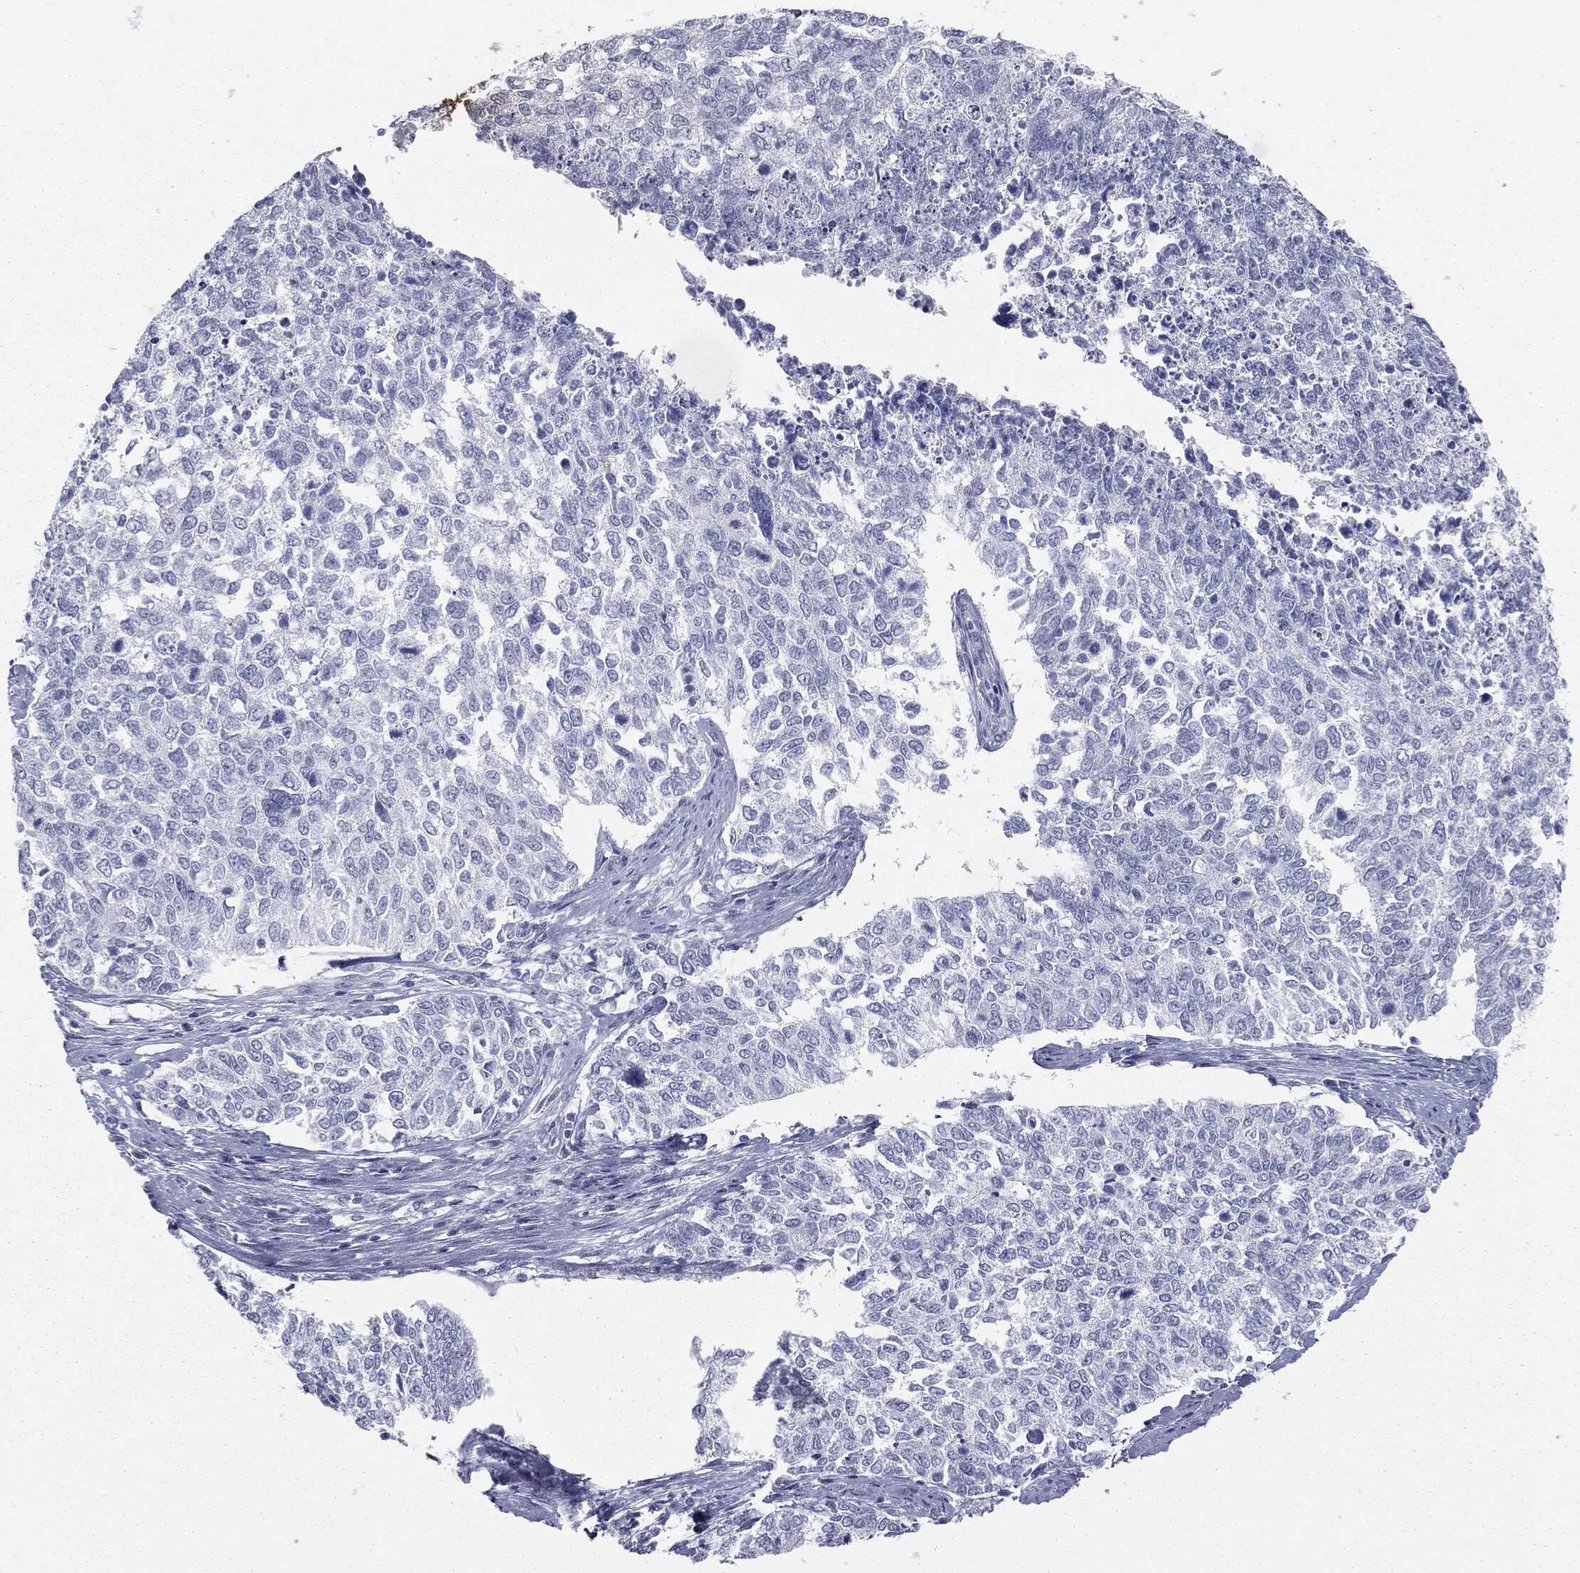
{"staining": {"intensity": "negative", "quantity": "none", "location": "none"}, "tissue": "cervical cancer", "cell_type": "Tumor cells", "image_type": "cancer", "snomed": [{"axis": "morphology", "description": "Adenocarcinoma, NOS"}, {"axis": "topography", "description": "Cervix"}], "caption": "Cervical cancer (adenocarcinoma) stained for a protein using IHC shows no staining tumor cells.", "gene": "MUC5AC", "patient": {"sex": "female", "age": 63}}